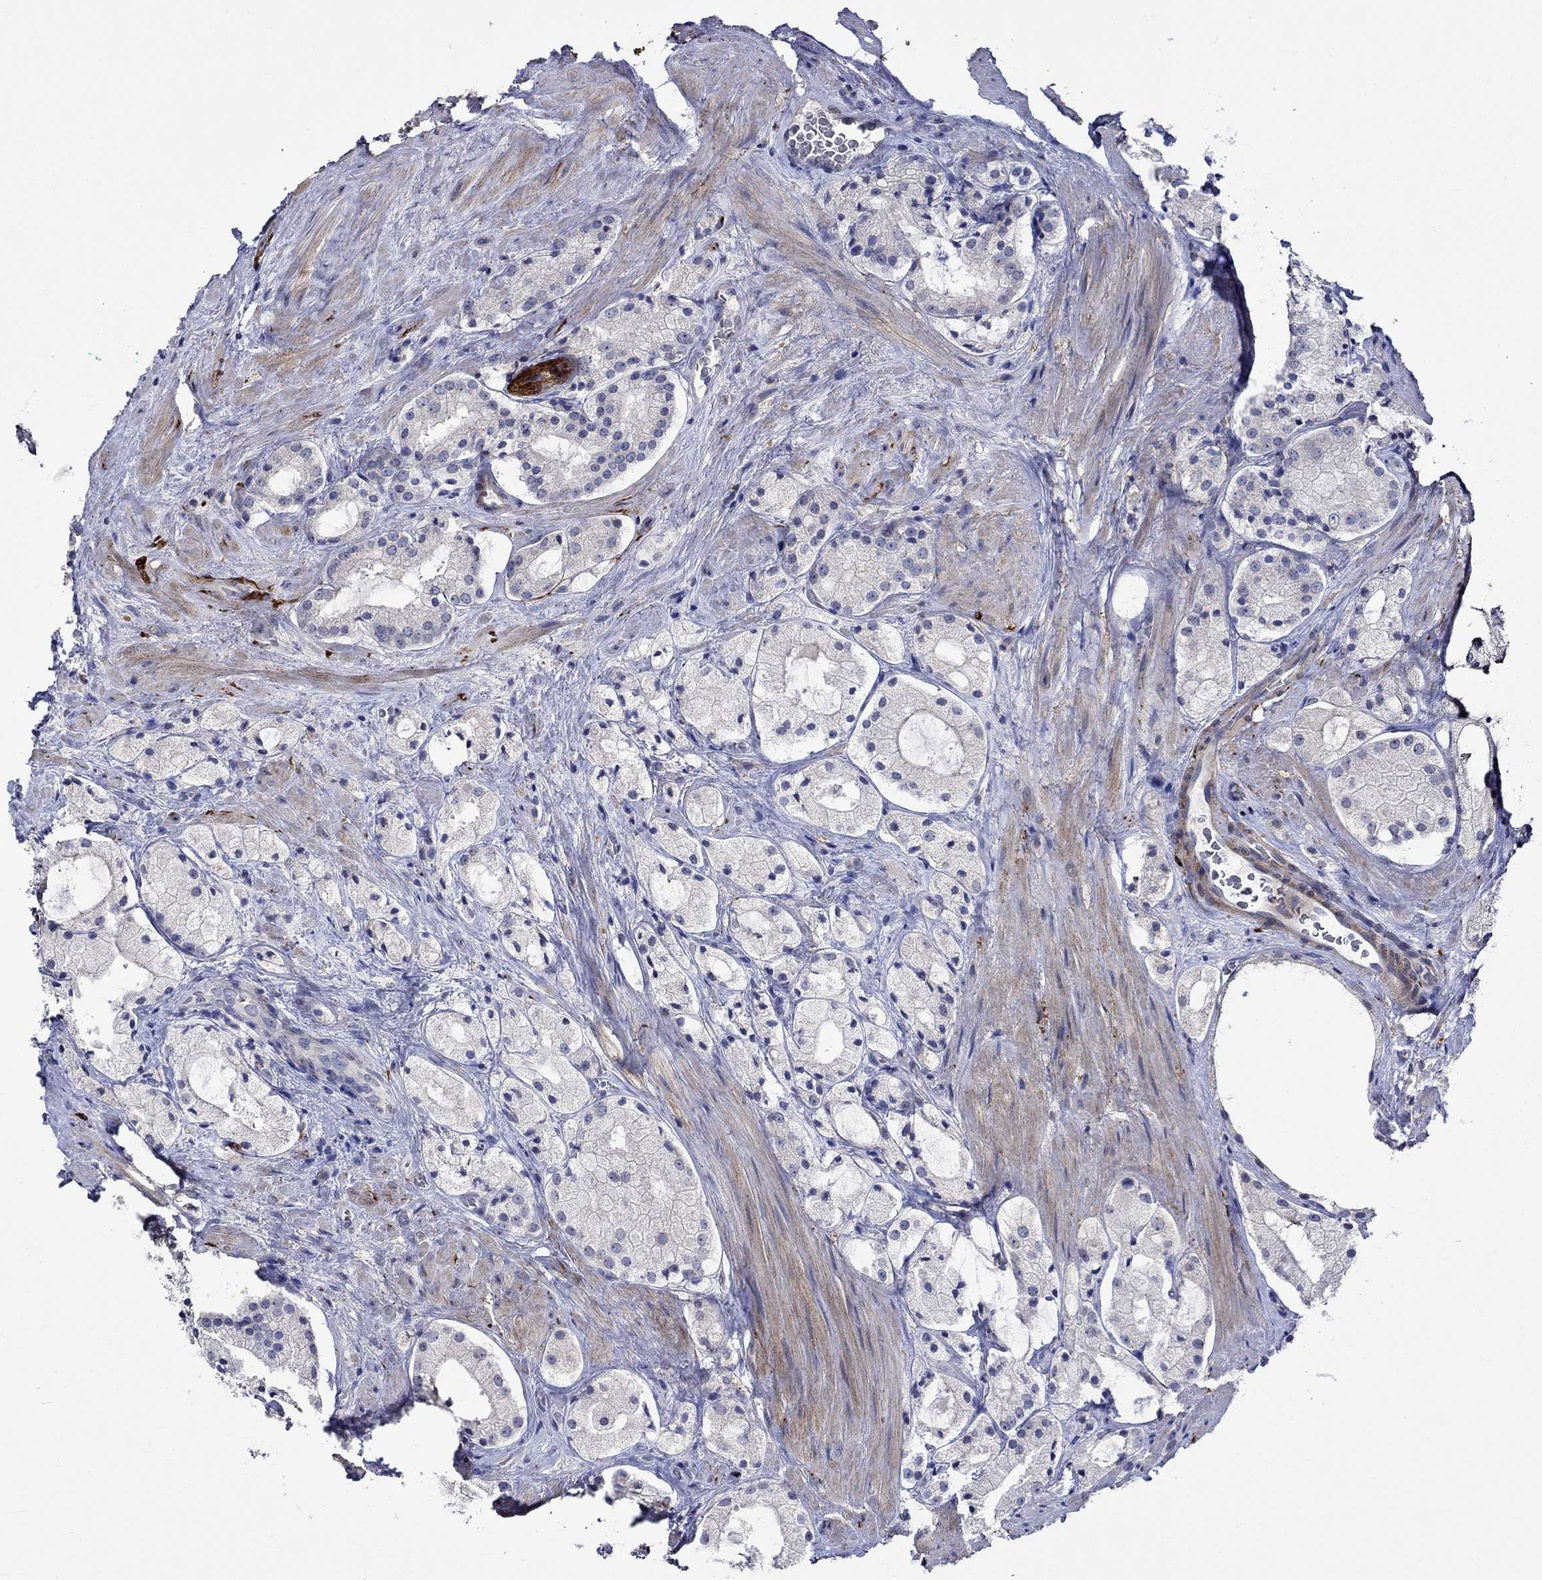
{"staining": {"intensity": "negative", "quantity": "none", "location": "none"}, "tissue": "prostate cancer", "cell_type": "Tumor cells", "image_type": "cancer", "snomed": [{"axis": "morphology", "description": "Adenocarcinoma, NOS"}, {"axis": "morphology", "description": "Adenocarcinoma, High grade"}, {"axis": "topography", "description": "Prostate"}], "caption": "High magnification brightfield microscopy of prostate cancer (adenocarcinoma) stained with DAB (3,3'-diaminobenzidine) (brown) and counterstained with hematoxylin (blue): tumor cells show no significant expression.", "gene": "CRYAB", "patient": {"sex": "male", "age": 64}}